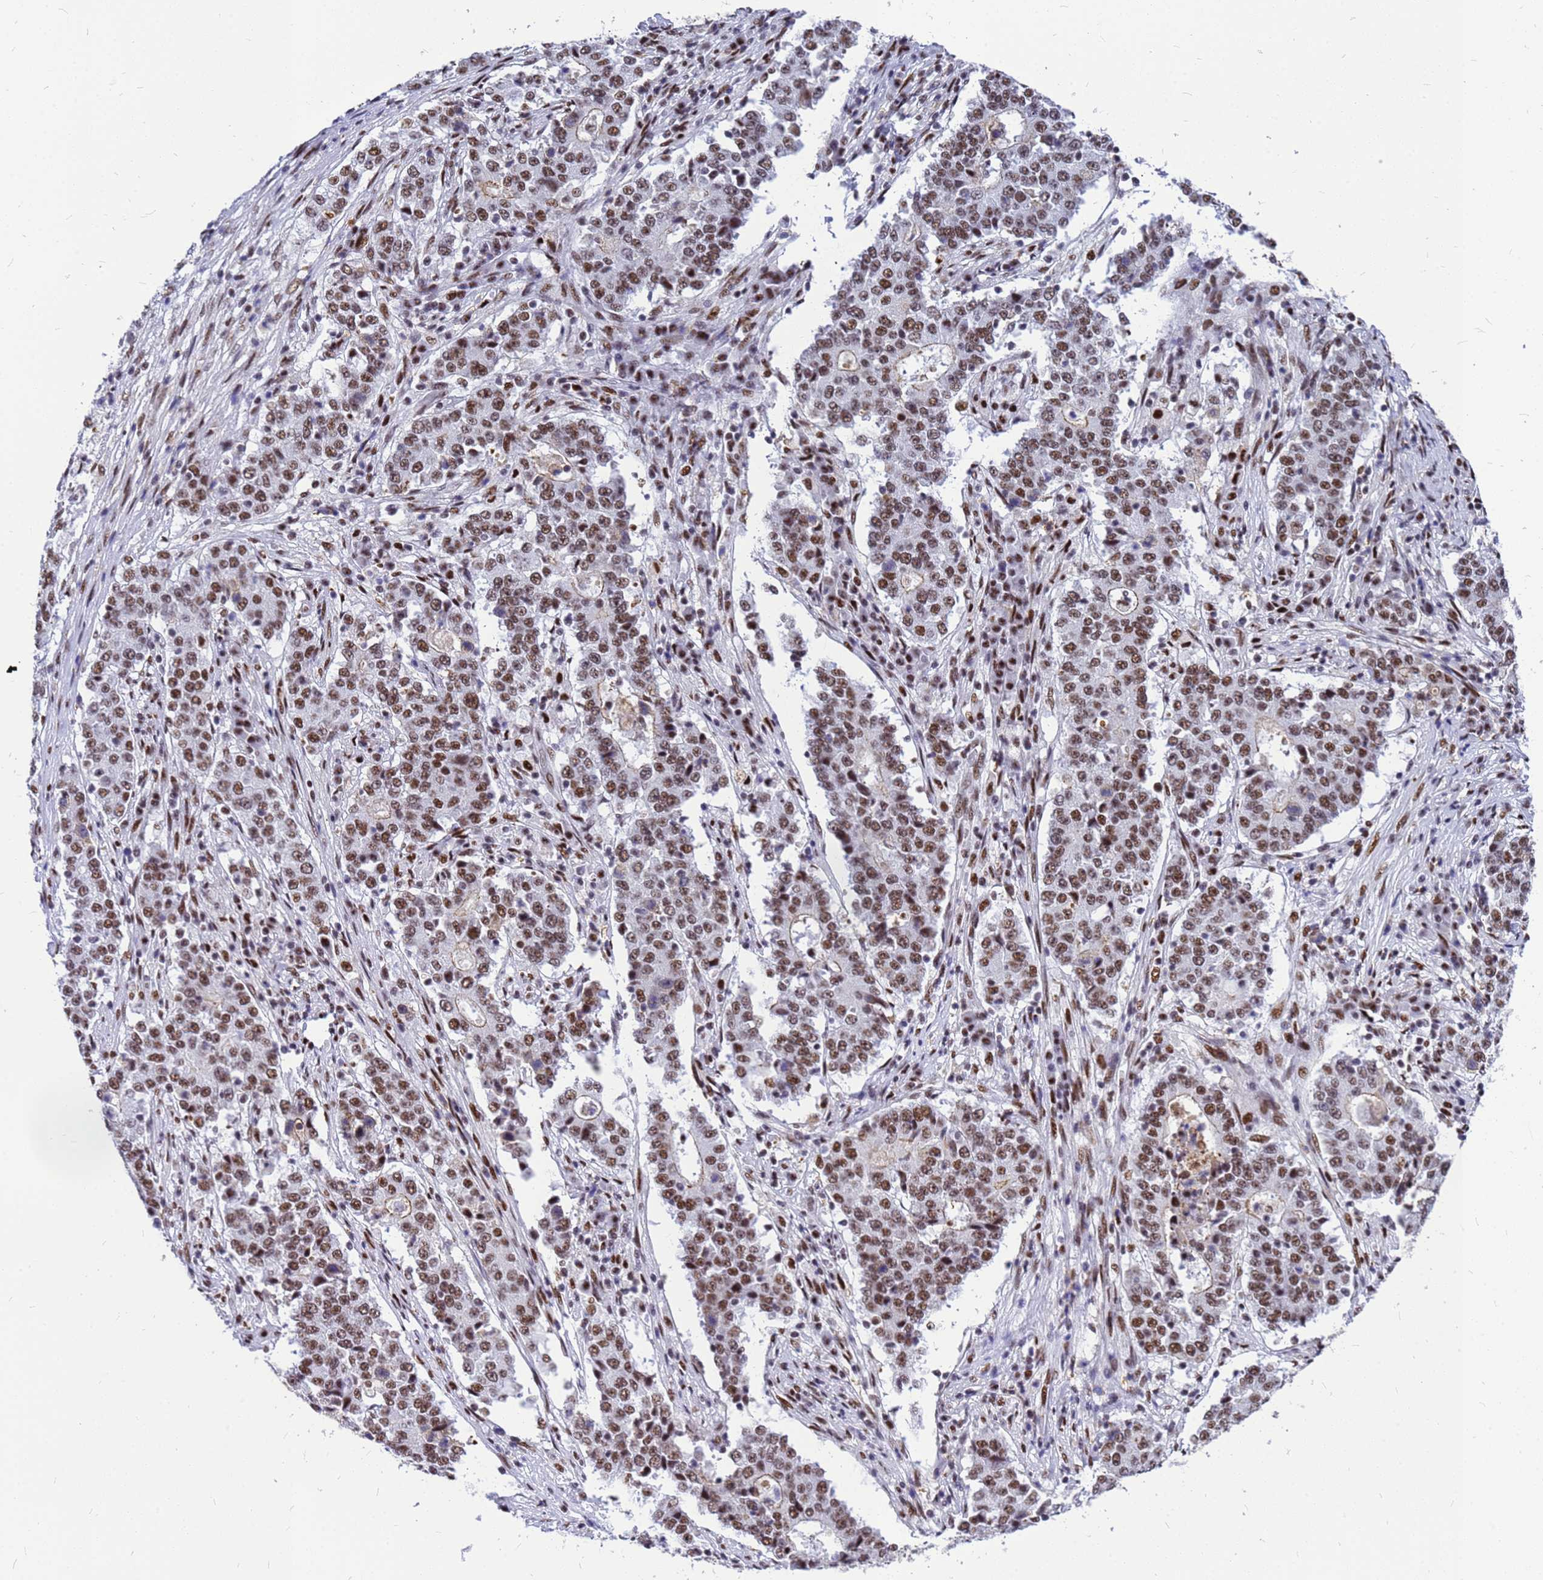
{"staining": {"intensity": "moderate", "quantity": ">75%", "location": "nuclear"}, "tissue": "stomach cancer", "cell_type": "Tumor cells", "image_type": "cancer", "snomed": [{"axis": "morphology", "description": "Adenocarcinoma, NOS"}, {"axis": "topography", "description": "Stomach"}], "caption": "Tumor cells reveal medium levels of moderate nuclear expression in about >75% of cells in human stomach cancer (adenocarcinoma).", "gene": "SART3", "patient": {"sex": "male", "age": 59}}